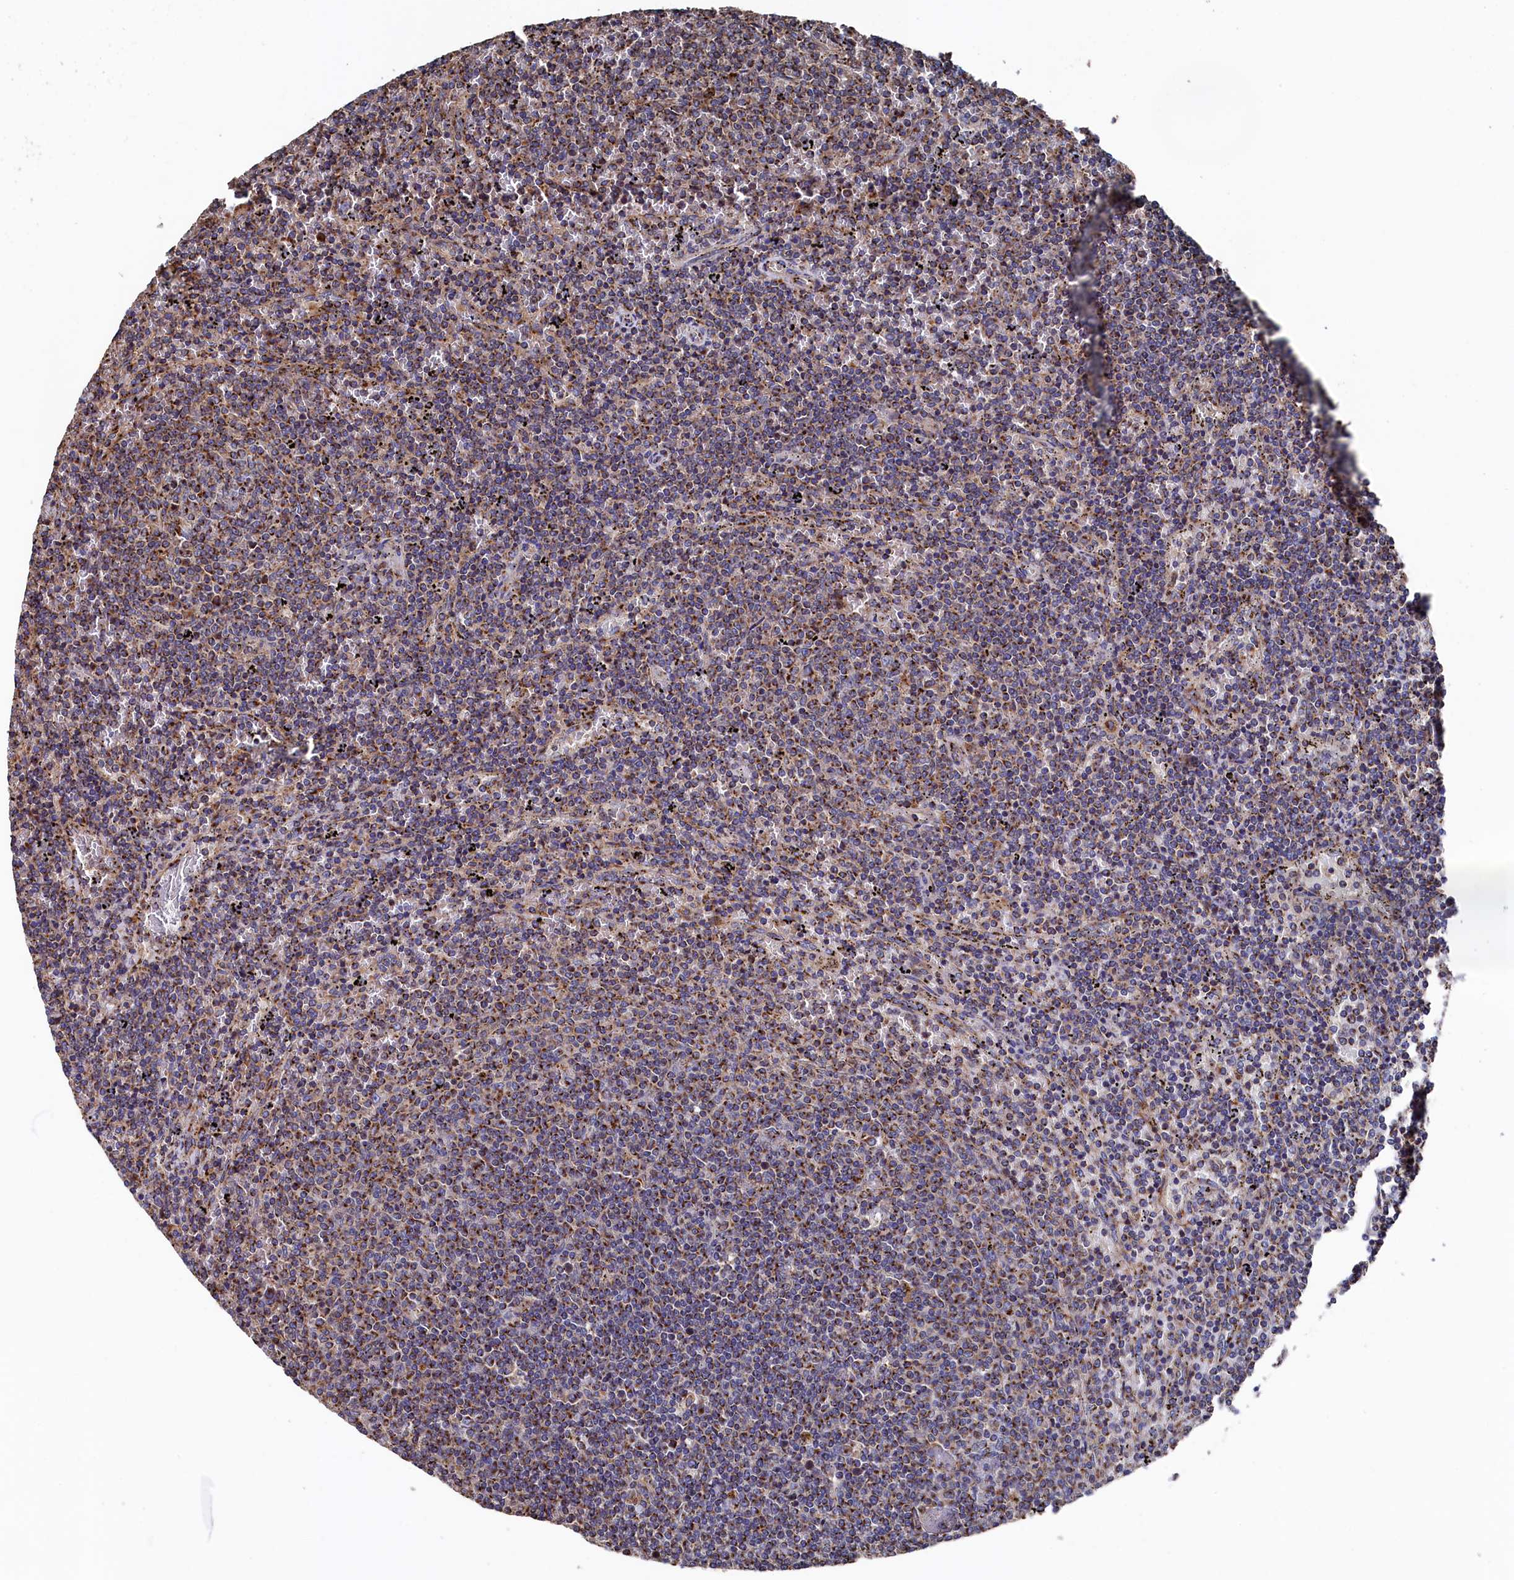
{"staining": {"intensity": "moderate", "quantity": ">75%", "location": "cytoplasmic/membranous"}, "tissue": "lymphoma", "cell_type": "Tumor cells", "image_type": "cancer", "snomed": [{"axis": "morphology", "description": "Malignant lymphoma, non-Hodgkin's type, Low grade"}, {"axis": "topography", "description": "Spleen"}], "caption": "Moderate cytoplasmic/membranous staining is seen in approximately >75% of tumor cells in lymphoma.", "gene": "PRRC1", "patient": {"sex": "female", "age": 50}}